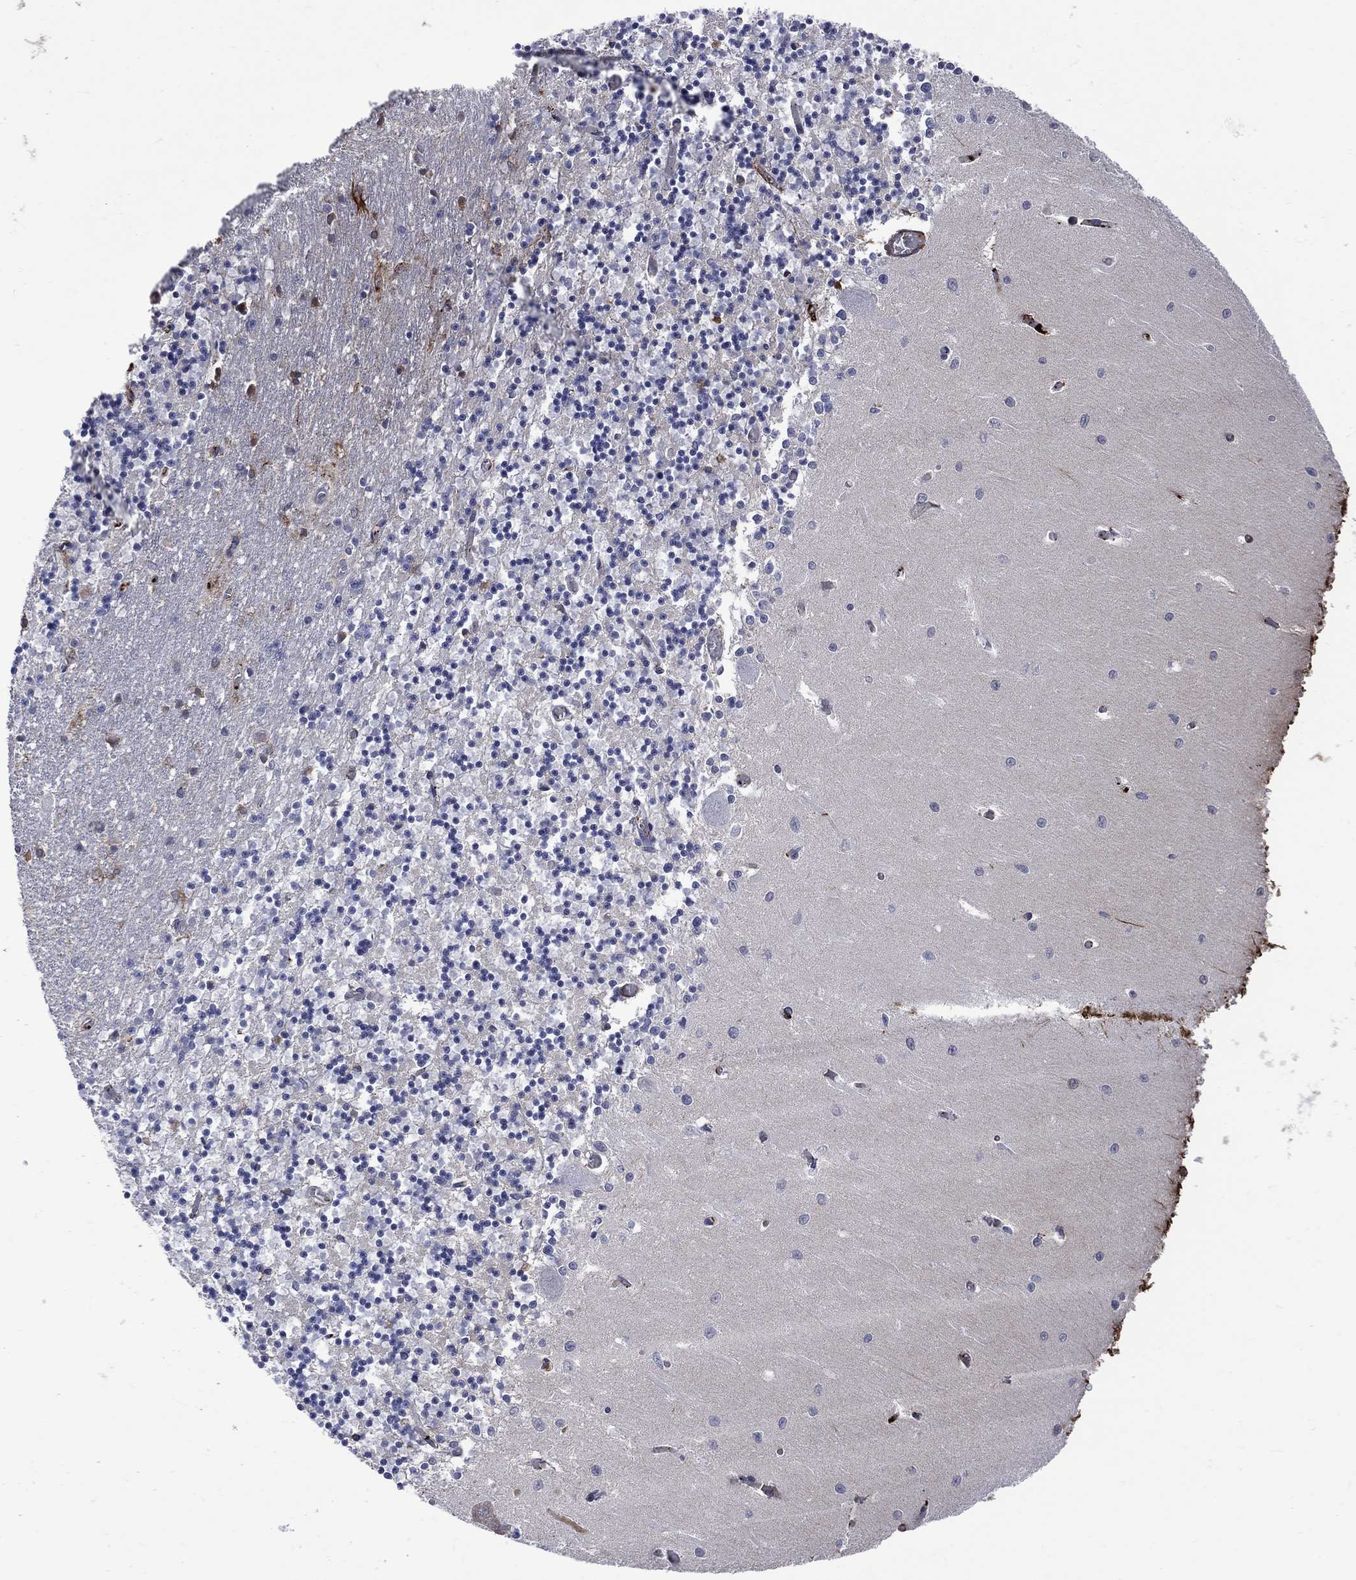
{"staining": {"intensity": "negative", "quantity": "none", "location": "none"}, "tissue": "cerebellum", "cell_type": "Cells in granular layer", "image_type": "normal", "snomed": [{"axis": "morphology", "description": "Normal tissue, NOS"}, {"axis": "topography", "description": "Cerebellum"}], "caption": "Cerebellum was stained to show a protein in brown. There is no significant staining in cells in granular layer. The staining was performed using DAB (3,3'-diaminobenzidine) to visualize the protein expression in brown, while the nuclei were stained in blue with hematoxylin (Magnification: 20x).", "gene": "FGG", "patient": {"sex": "female", "age": 64}}